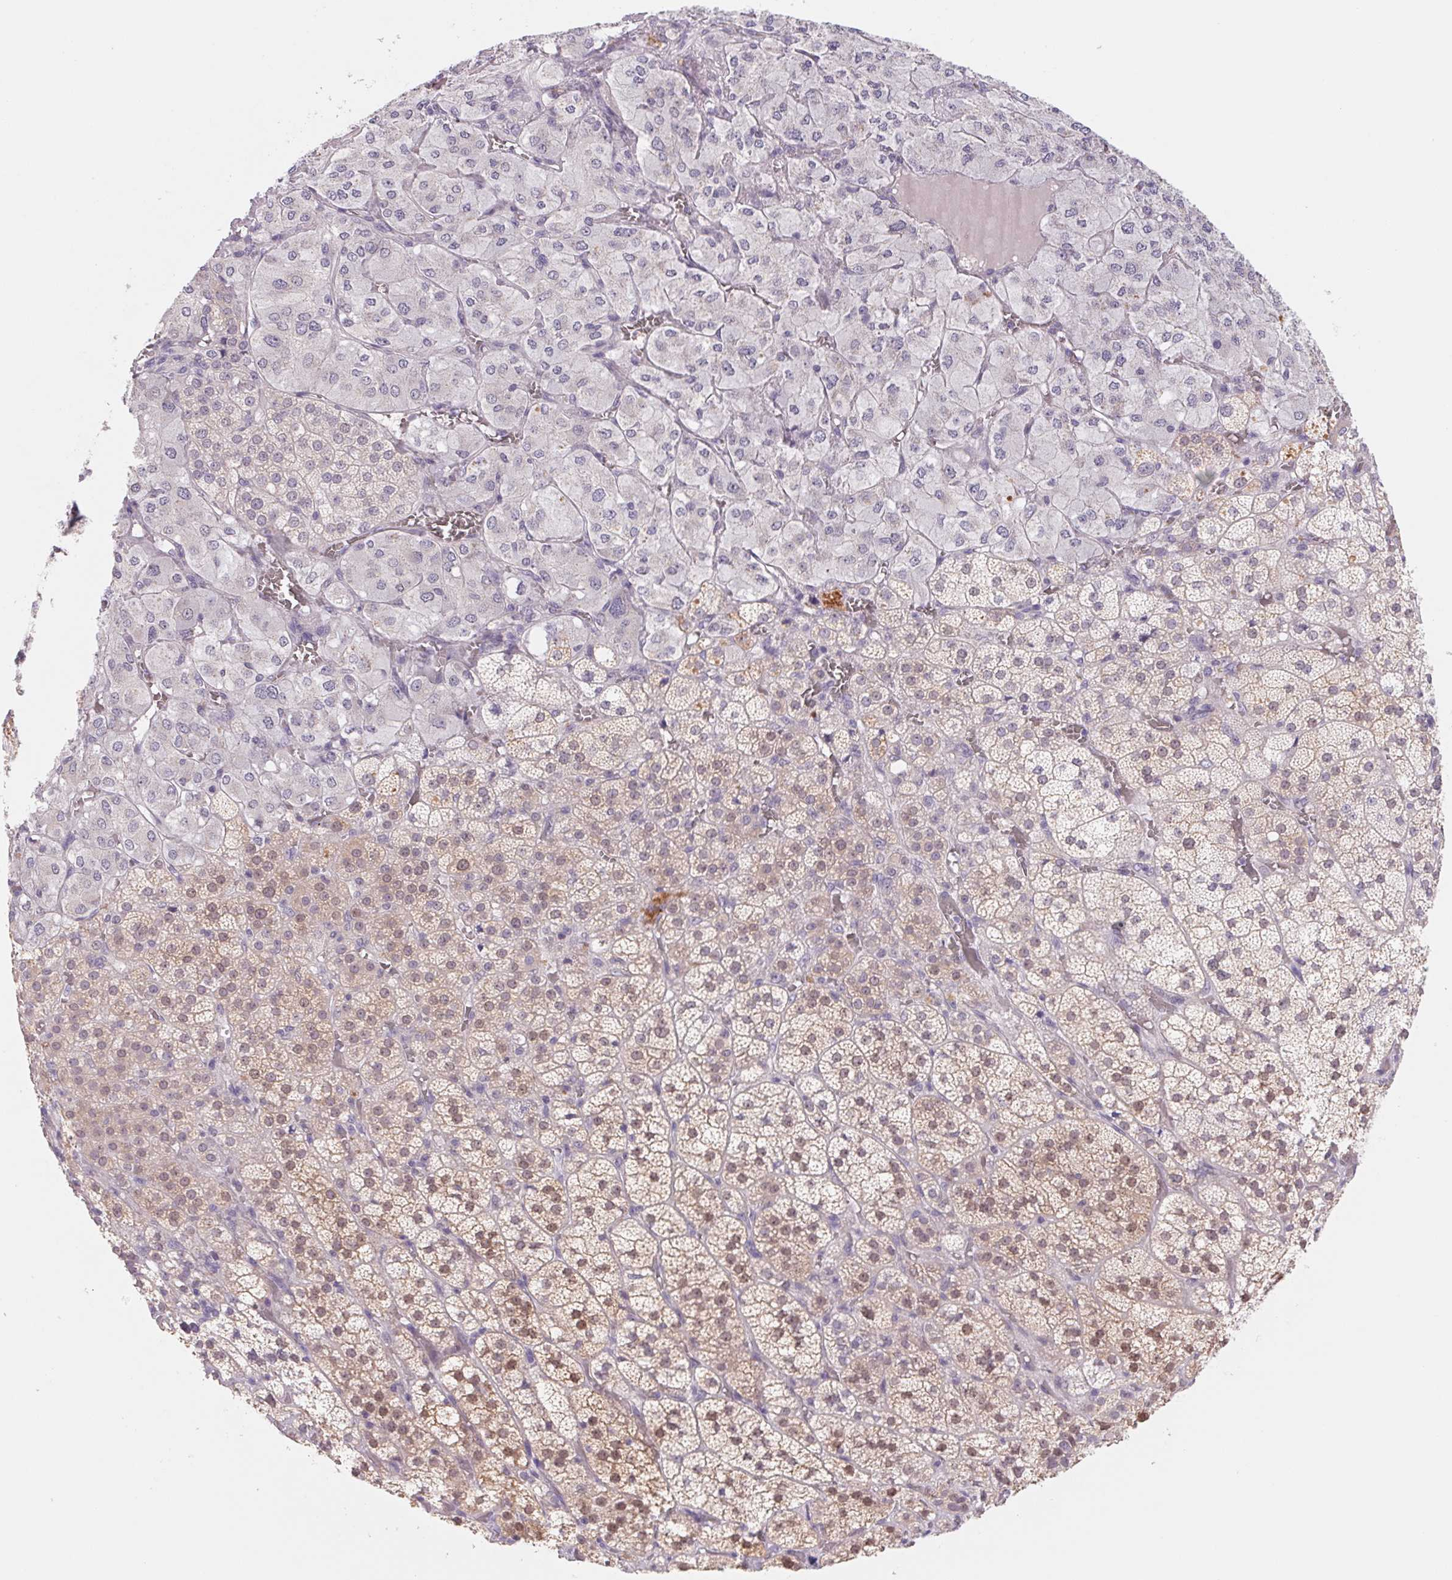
{"staining": {"intensity": "moderate", "quantity": "25%-75%", "location": "cytoplasmic/membranous"}, "tissue": "adrenal gland", "cell_type": "Glandular cells", "image_type": "normal", "snomed": [{"axis": "morphology", "description": "Normal tissue, NOS"}, {"axis": "topography", "description": "Adrenal gland"}], "caption": "IHC (DAB) staining of unremarkable adrenal gland demonstrates moderate cytoplasmic/membranous protein staining in approximately 25%-75% of glandular cells.", "gene": "PNMA8B", "patient": {"sex": "female", "age": 60}}